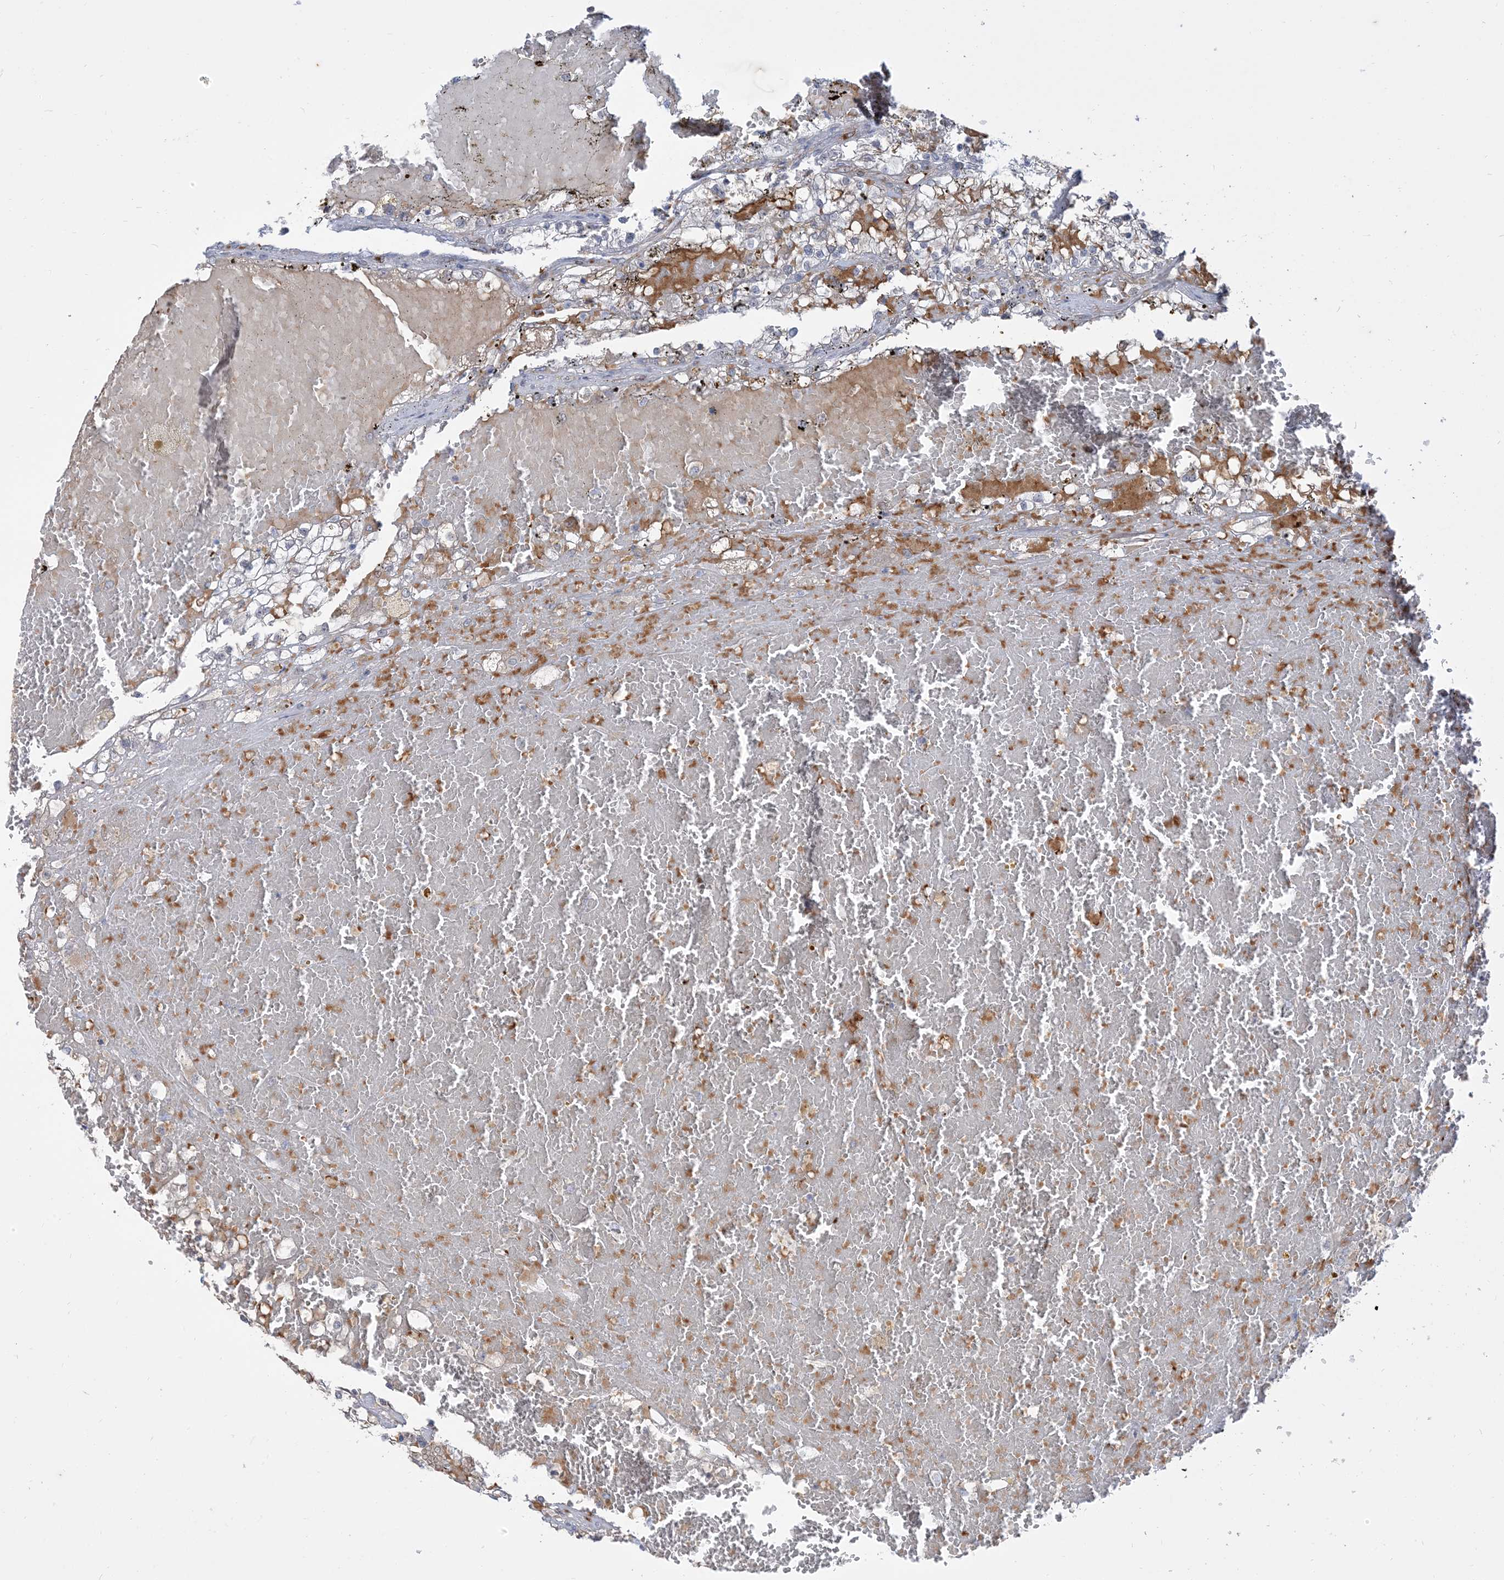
{"staining": {"intensity": "negative", "quantity": "none", "location": "none"}, "tissue": "renal cancer", "cell_type": "Tumor cells", "image_type": "cancer", "snomed": [{"axis": "morphology", "description": "Normal tissue, NOS"}, {"axis": "morphology", "description": "Adenocarcinoma, NOS"}, {"axis": "topography", "description": "Kidney"}], "caption": "Human adenocarcinoma (renal) stained for a protein using immunohistochemistry reveals no positivity in tumor cells.", "gene": "RIN1", "patient": {"sex": "male", "age": 68}}